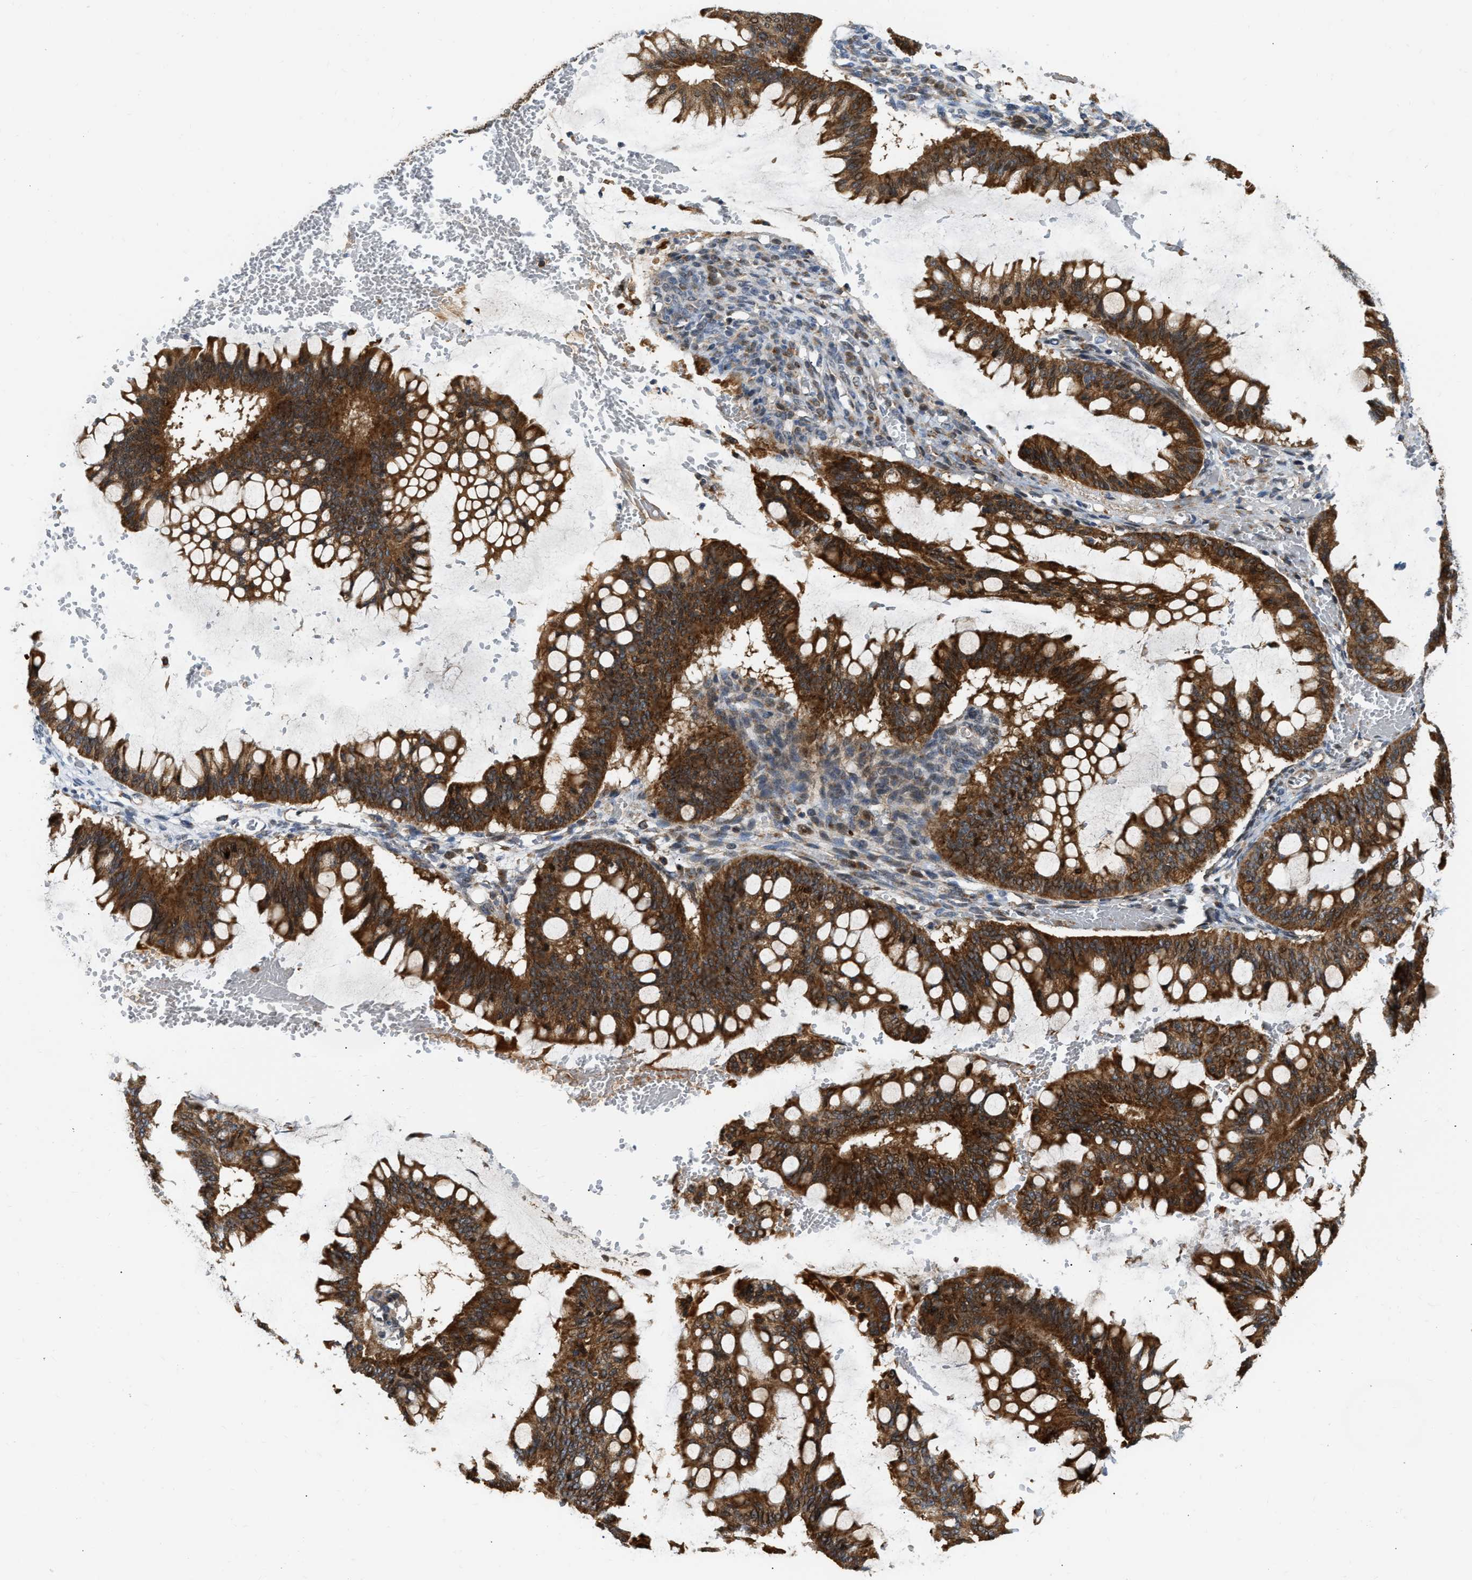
{"staining": {"intensity": "strong", "quantity": ">75%", "location": "cytoplasmic/membranous"}, "tissue": "ovarian cancer", "cell_type": "Tumor cells", "image_type": "cancer", "snomed": [{"axis": "morphology", "description": "Cystadenocarcinoma, mucinous, NOS"}, {"axis": "topography", "description": "Ovary"}], "caption": "Protein staining of ovarian cancer tissue exhibits strong cytoplasmic/membranous staining in about >75% of tumor cells.", "gene": "EXTL2", "patient": {"sex": "female", "age": 73}}